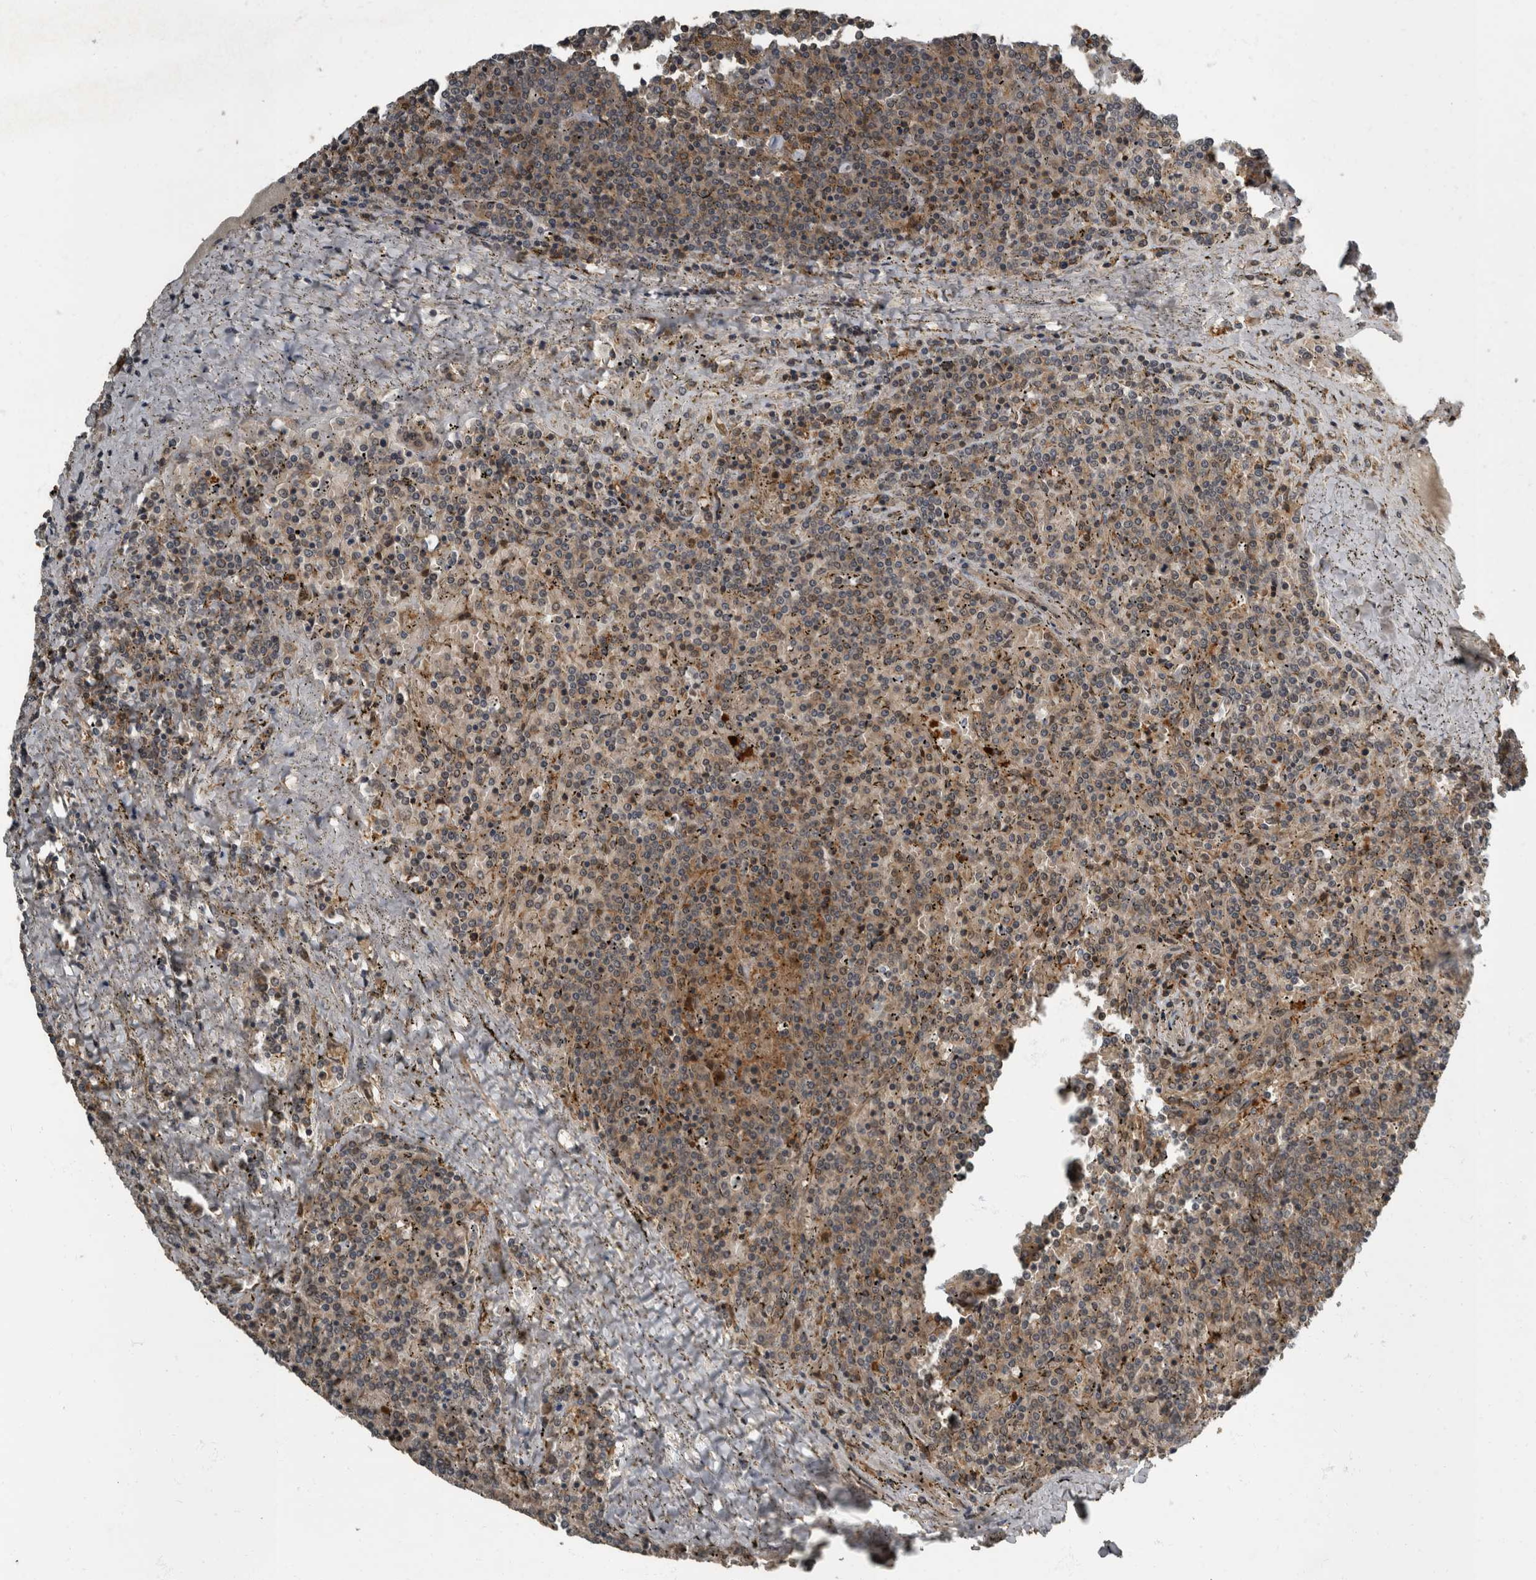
{"staining": {"intensity": "weak", "quantity": "25%-75%", "location": "cytoplasmic/membranous"}, "tissue": "lymphoma", "cell_type": "Tumor cells", "image_type": "cancer", "snomed": [{"axis": "morphology", "description": "Malignant lymphoma, non-Hodgkin's type, Low grade"}, {"axis": "topography", "description": "Spleen"}], "caption": "This image demonstrates lymphoma stained with immunohistochemistry (IHC) to label a protein in brown. The cytoplasmic/membranous of tumor cells show weak positivity for the protein. Nuclei are counter-stained blue.", "gene": "RABGGTB", "patient": {"sex": "female", "age": 19}}